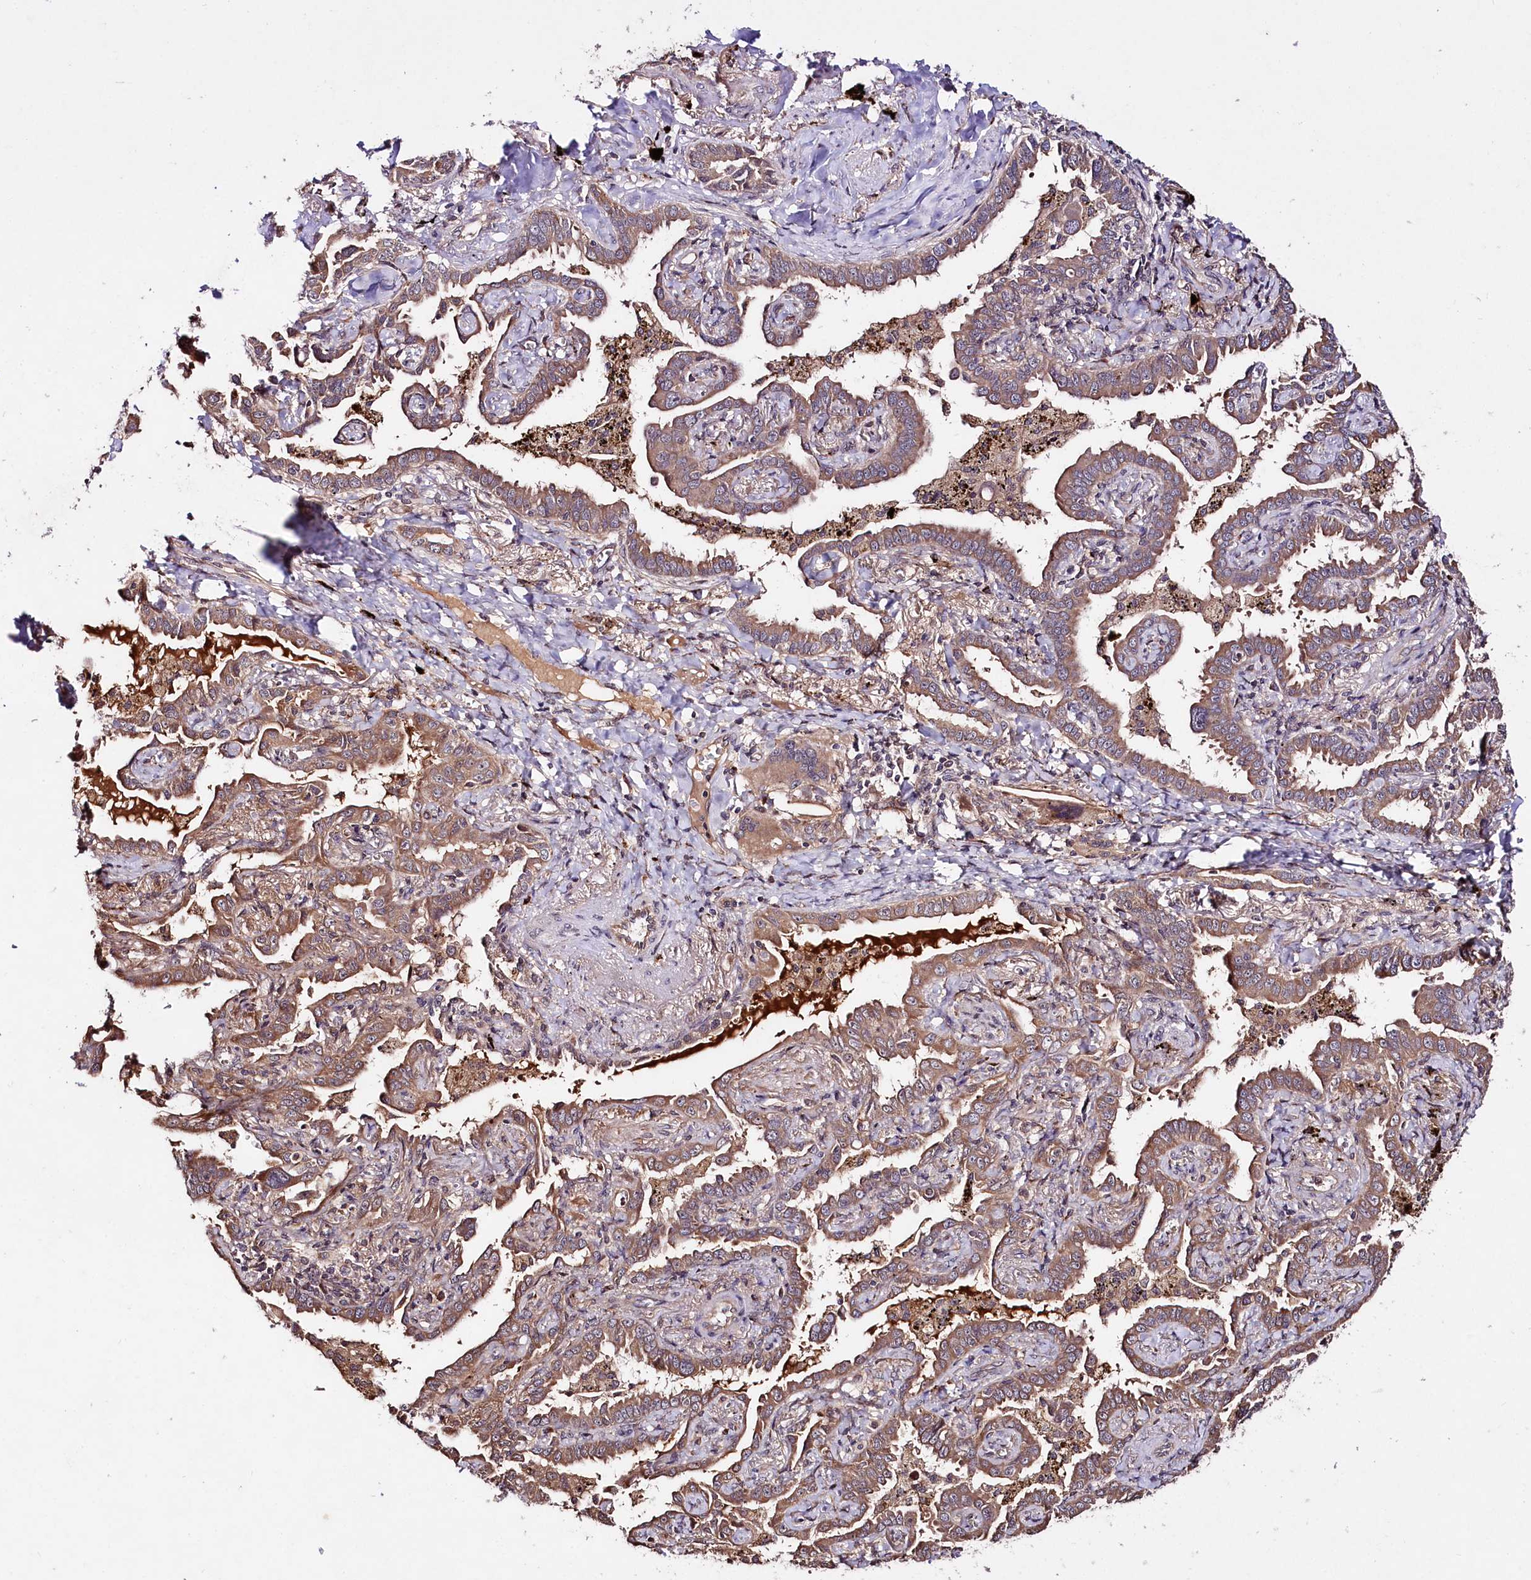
{"staining": {"intensity": "moderate", "quantity": ">75%", "location": "cytoplasmic/membranous"}, "tissue": "lung cancer", "cell_type": "Tumor cells", "image_type": "cancer", "snomed": [{"axis": "morphology", "description": "Adenocarcinoma, NOS"}, {"axis": "topography", "description": "Lung"}], "caption": "The photomicrograph shows a brown stain indicating the presence of a protein in the cytoplasmic/membranous of tumor cells in lung cancer (adenocarcinoma). (Brightfield microscopy of DAB IHC at high magnification).", "gene": "TNPO3", "patient": {"sex": "male", "age": 67}}